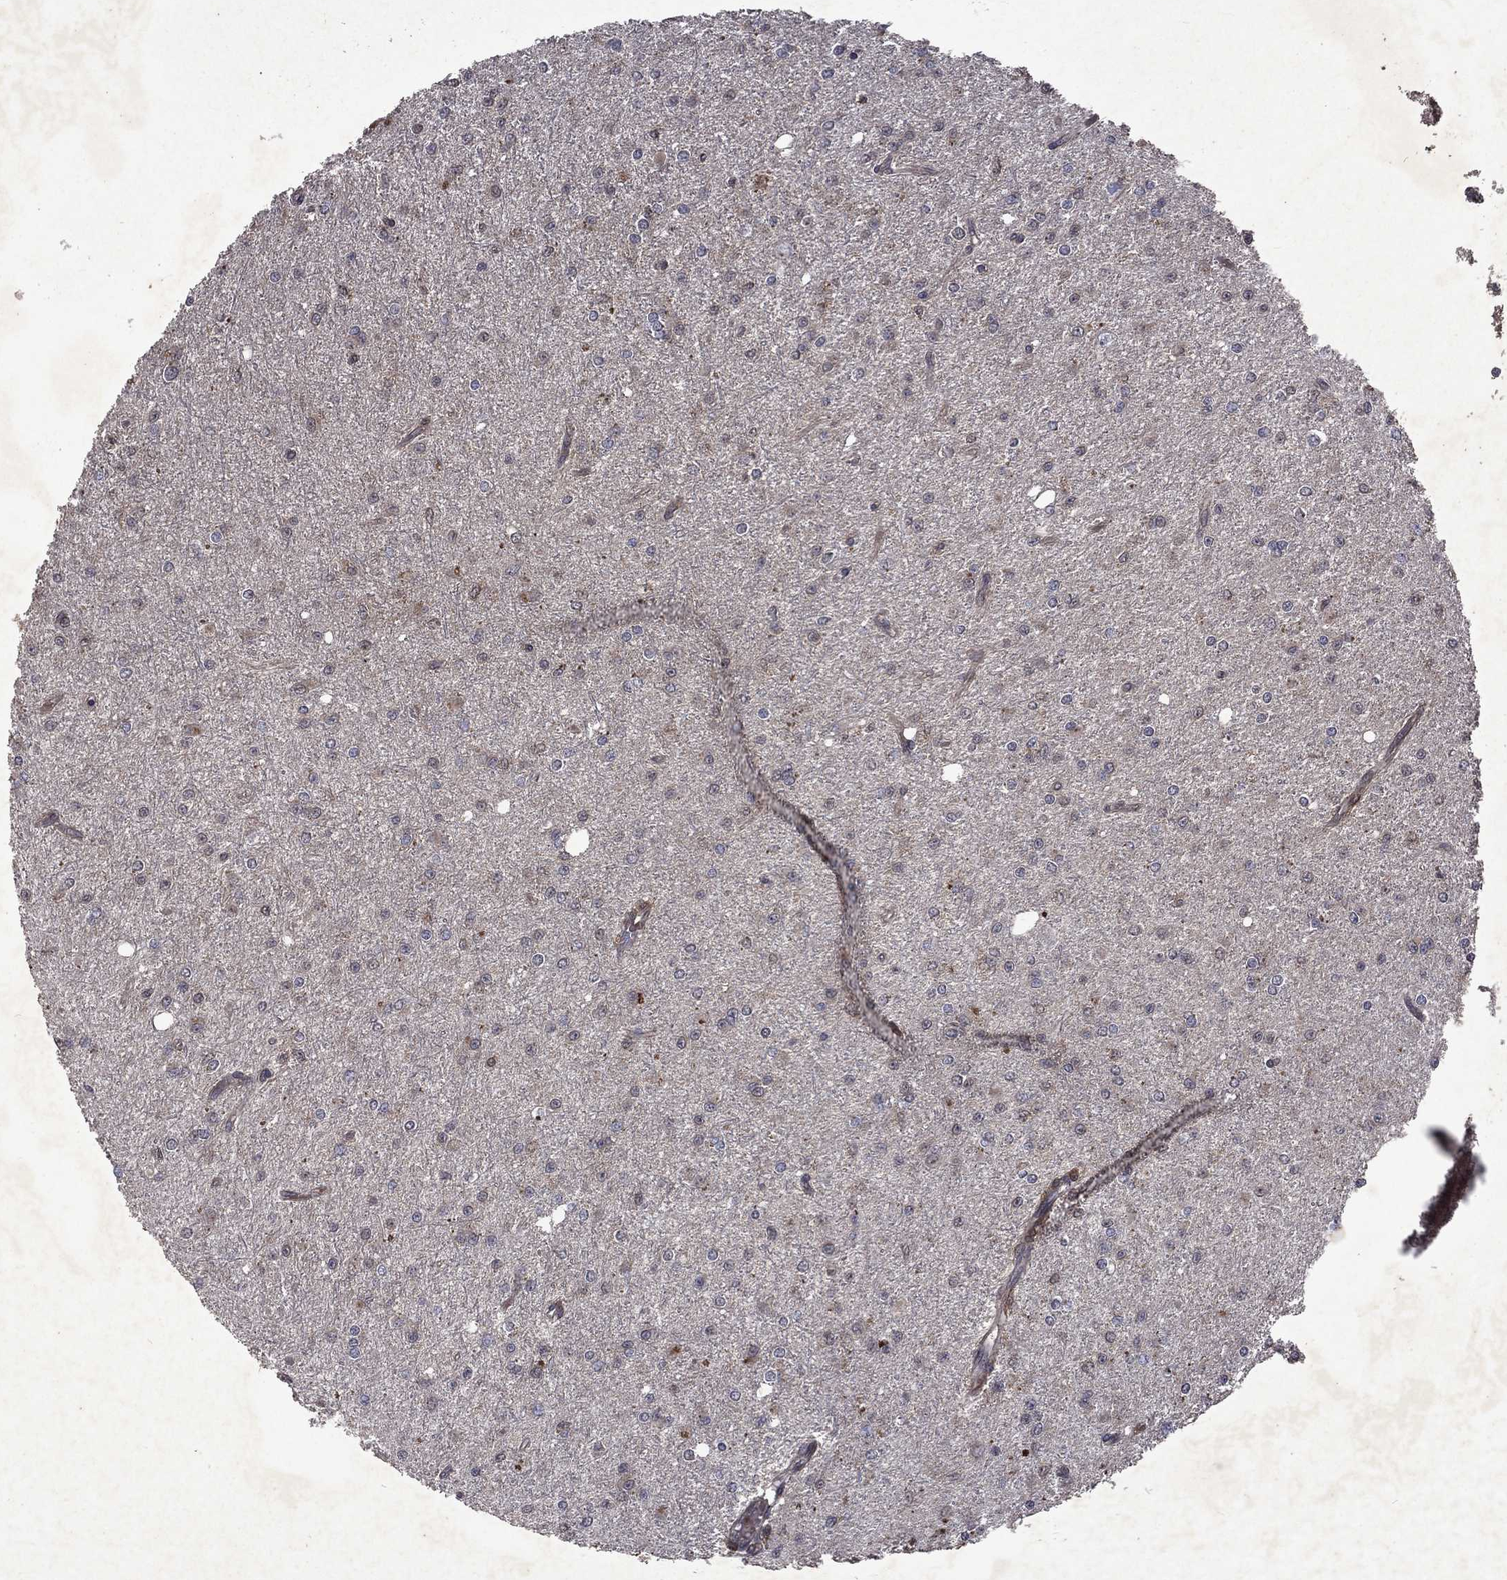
{"staining": {"intensity": "negative", "quantity": "none", "location": "none"}, "tissue": "glioma", "cell_type": "Tumor cells", "image_type": "cancer", "snomed": [{"axis": "morphology", "description": "Glioma, malignant, Low grade"}, {"axis": "topography", "description": "Brain"}], "caption": "Low-grade glioma (malignant) was stained to show a protein in brown. There is no significant staining in tumor cells.", "gene": "MTAP", "patient": {"sex": "male", "age": 27}}